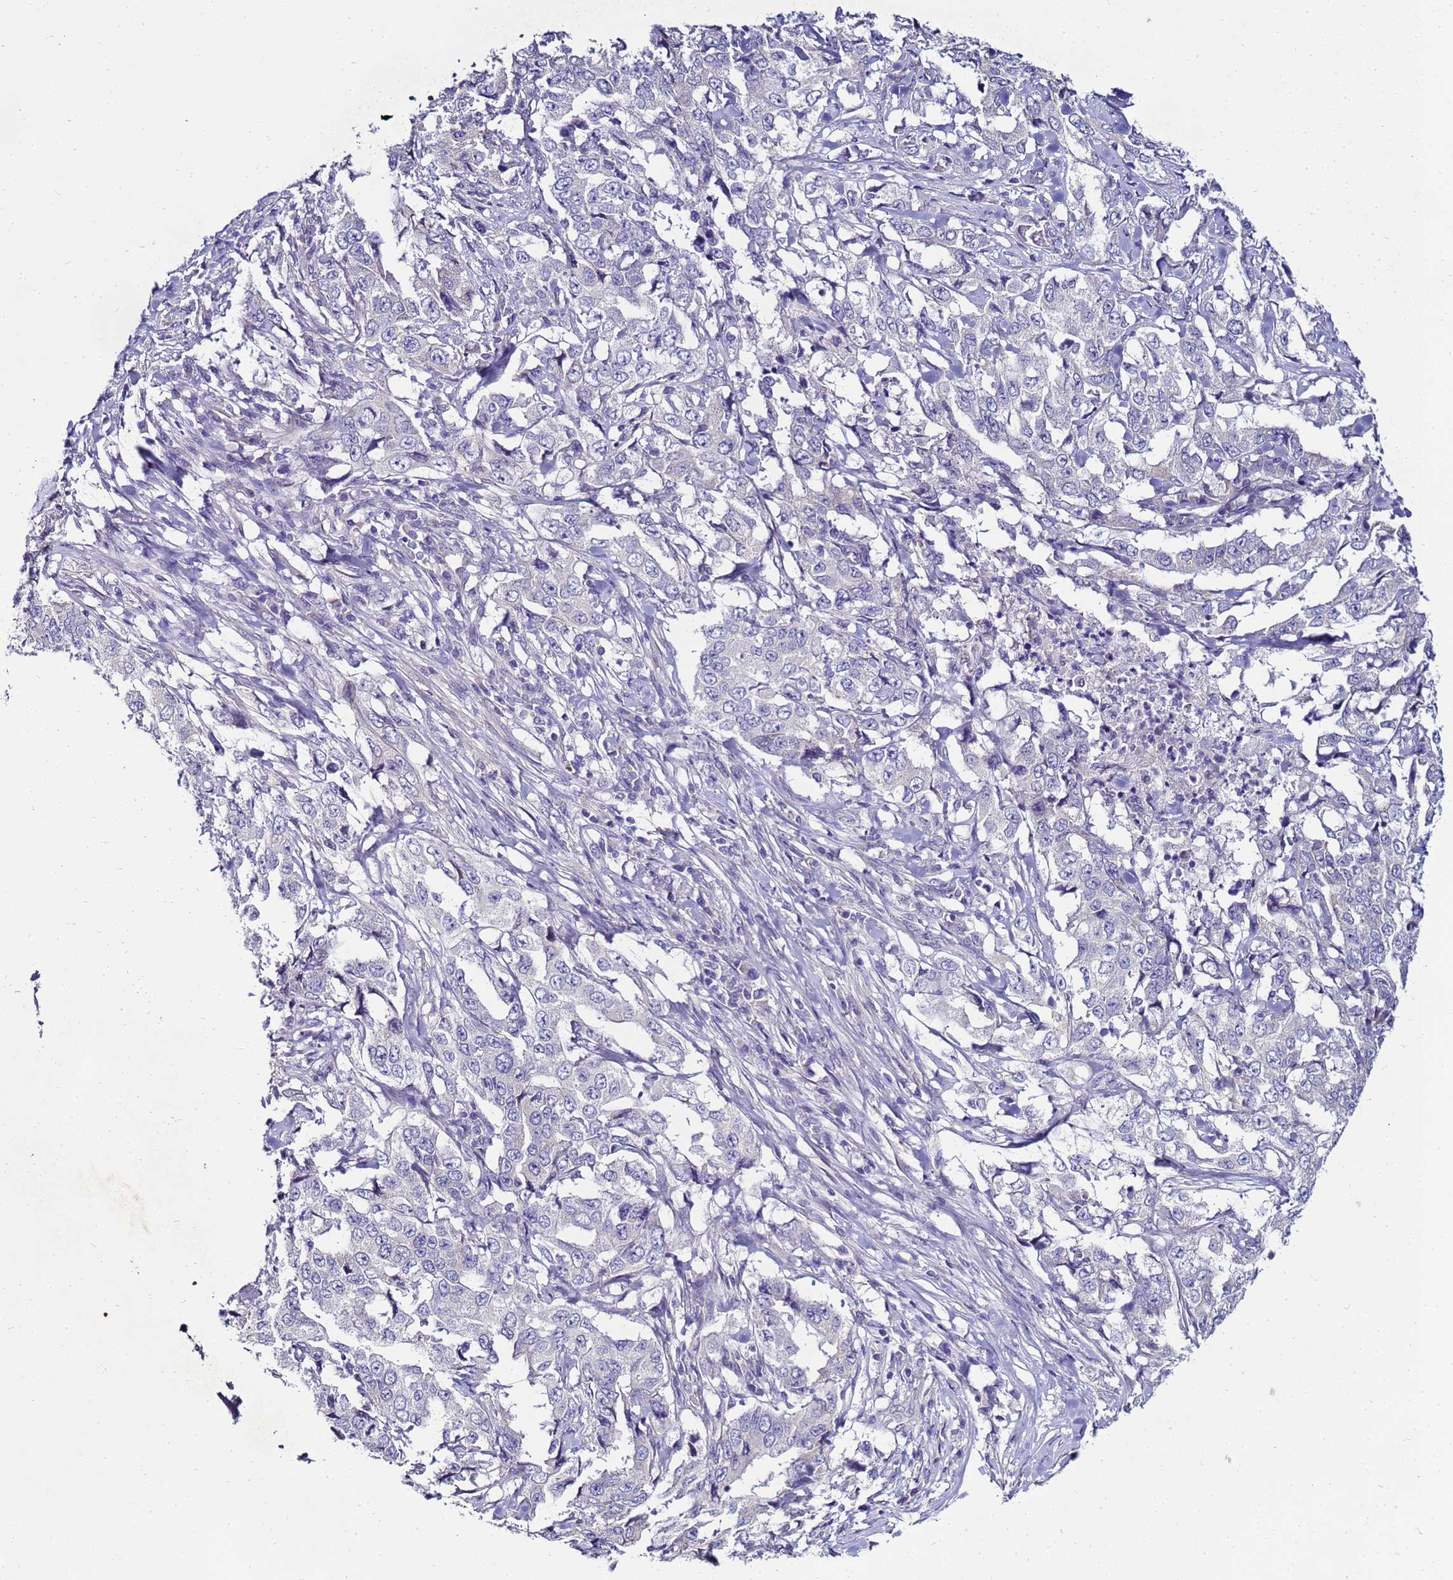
{"staining": {"intensity": "negative", "quantity": "none", "location": "none"}, "tissue": "lung cancer", "cell_type": "Tumor cells", "image_type": "cancer", "snomed": [{"axis": "morphology", "description": "Adenocarcinoma, NOS"}, {"axis": "topography", "description": "Lung"}], "caption": "Protein analysis of lung cancer (adenocarcinoma) reveals no significant staining in tumor cells. (DAB immunohistochemistry (IHC) visualized using brightfield microscopy, high magnification).", "gene": "FAM166B", "patient": {"sex": "female", "age": 51}}